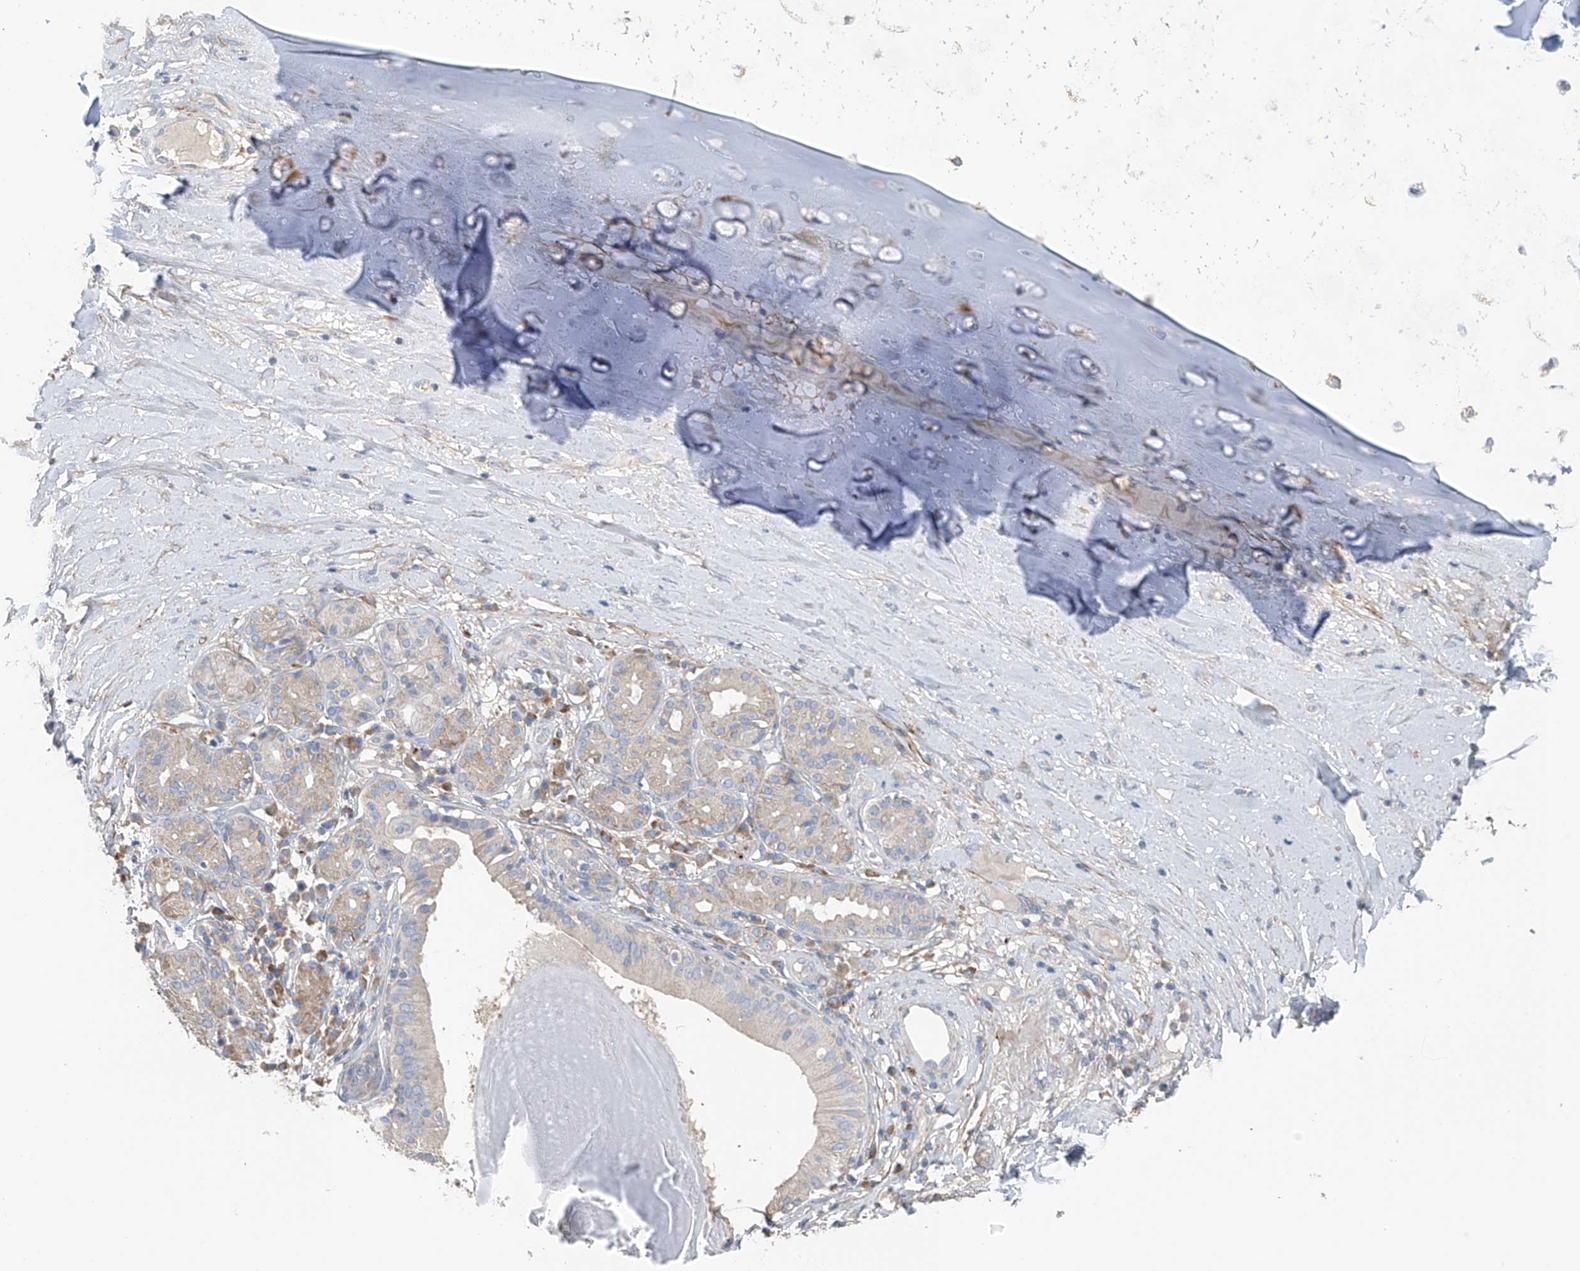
{"staining": {"intensity": "negative", "quantity": "none", "location": "none"}, "tissue": "adipose tissue", "cell_type": "Adipocytes", "image_type": "normal", "snomed": [{"axis": "morphology", "description": "Normal tissue, NOS"}, {"axis": "morphology", "description": "Basal cell carcinoma"}, {"axis": "topography", "description": "Cartilage tissue"}, {"axis": "topography", "description": "Nasopharynx"}, {"axis": "topography", "description": "Oral tissue"}], "caption": "The micrograph displays no significant positivity in adipocytes of adipose tissue.", "gene": "GALNTL6", "patient": {"sex": "female", "age": 77}}